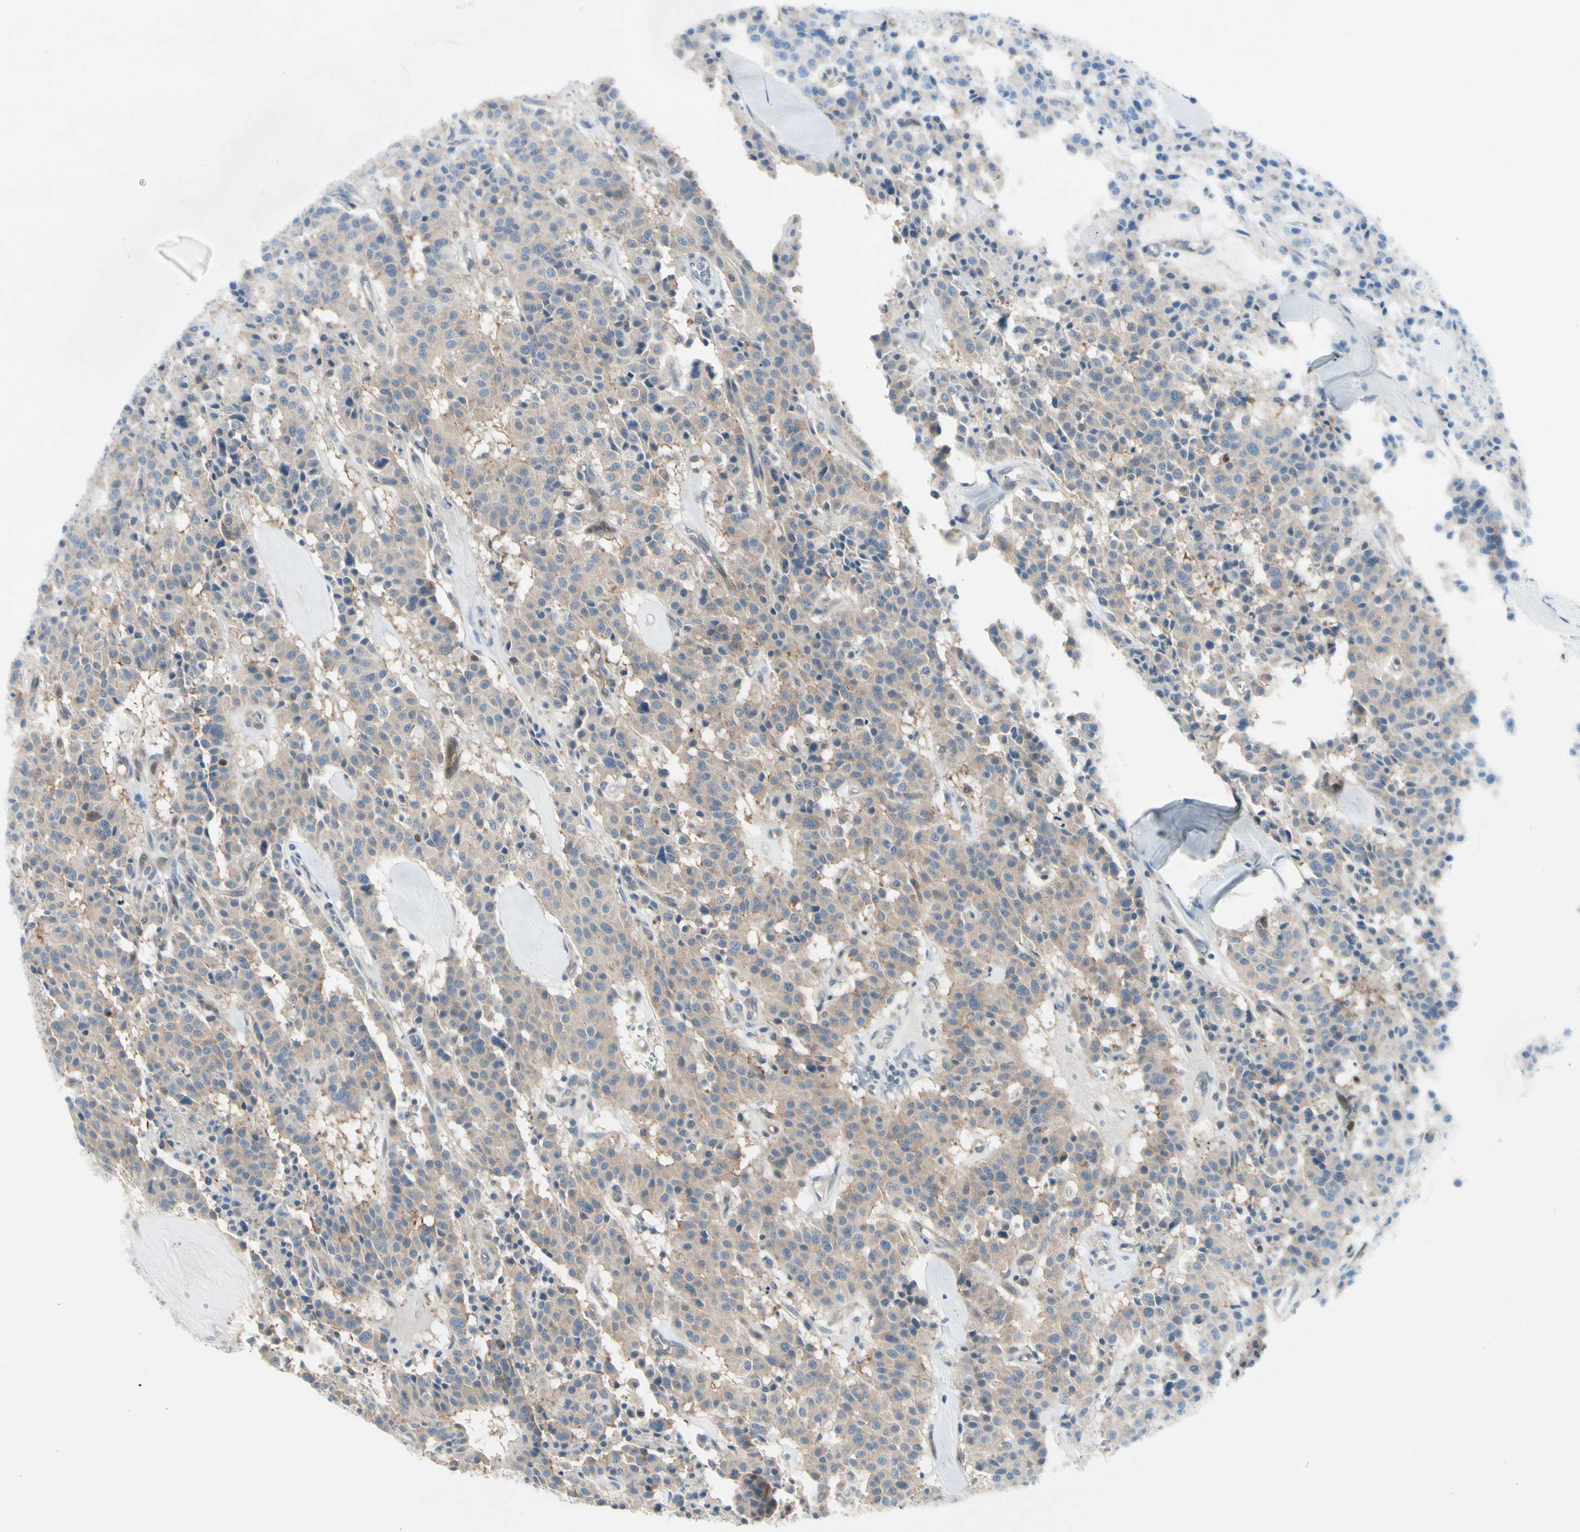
{"staining": {"intensity": "weak", "quantity": ">75%", "location": "cytoplasmic/membranous"}, "tissue": "carcinoid", "cell_type": "Tumor cells", "image_type": "cancer", "snomed": [{"axis": "morphology", "description": "Carcinoid, malignant, NOS"}, {"axis": "topography", "description": "Lung"}], "caption": "This photomicrograph reveals IHC staining of human carcinoid, with low weak cytoplasmic/membranous staining in about >75% of tumor cells.", "gene": "IL1R1", "patient": {"sex": "male", "age": 30}}